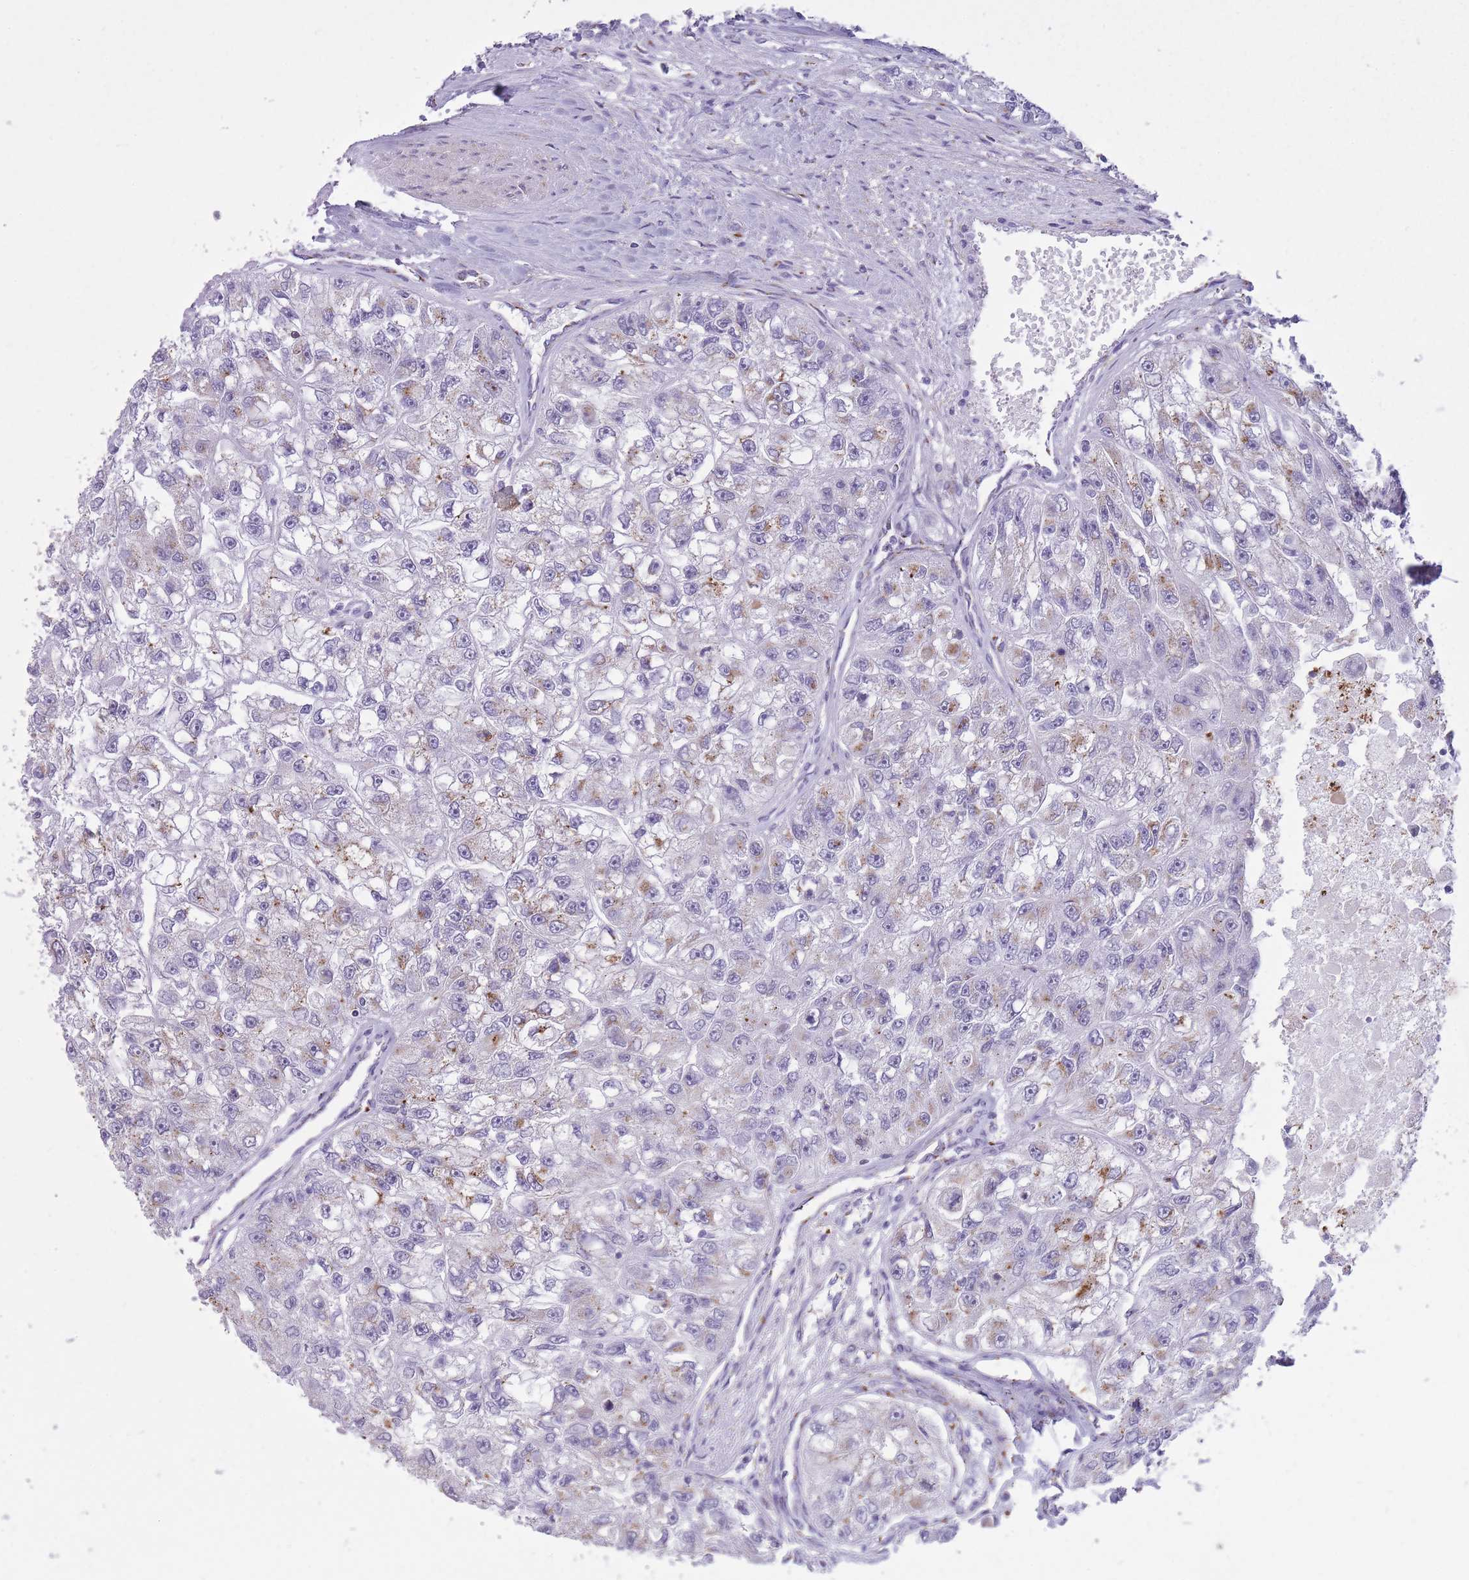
{"staining": {"intensity": "moderate", "quantity": "<25%", "location": "cytoplasmic/membranous"}, "tissue": "renal cancer", "cell_type": "Tumor cells", "image_type": "cancer", "snomed": [{"axis": "morphology", "description": "Adenocarcinoma, NOS"}, {"axis": "topography", "description": "Kidney"}], "caption": "Renal cancer (adenocarcinoma) stained with a brown dye reveals moderate cytoplasmic/membranous positive staining in about <25% of tumor cells.", "gene": "B4GALT2", "patient": {"sex": "male", "age": 63}}